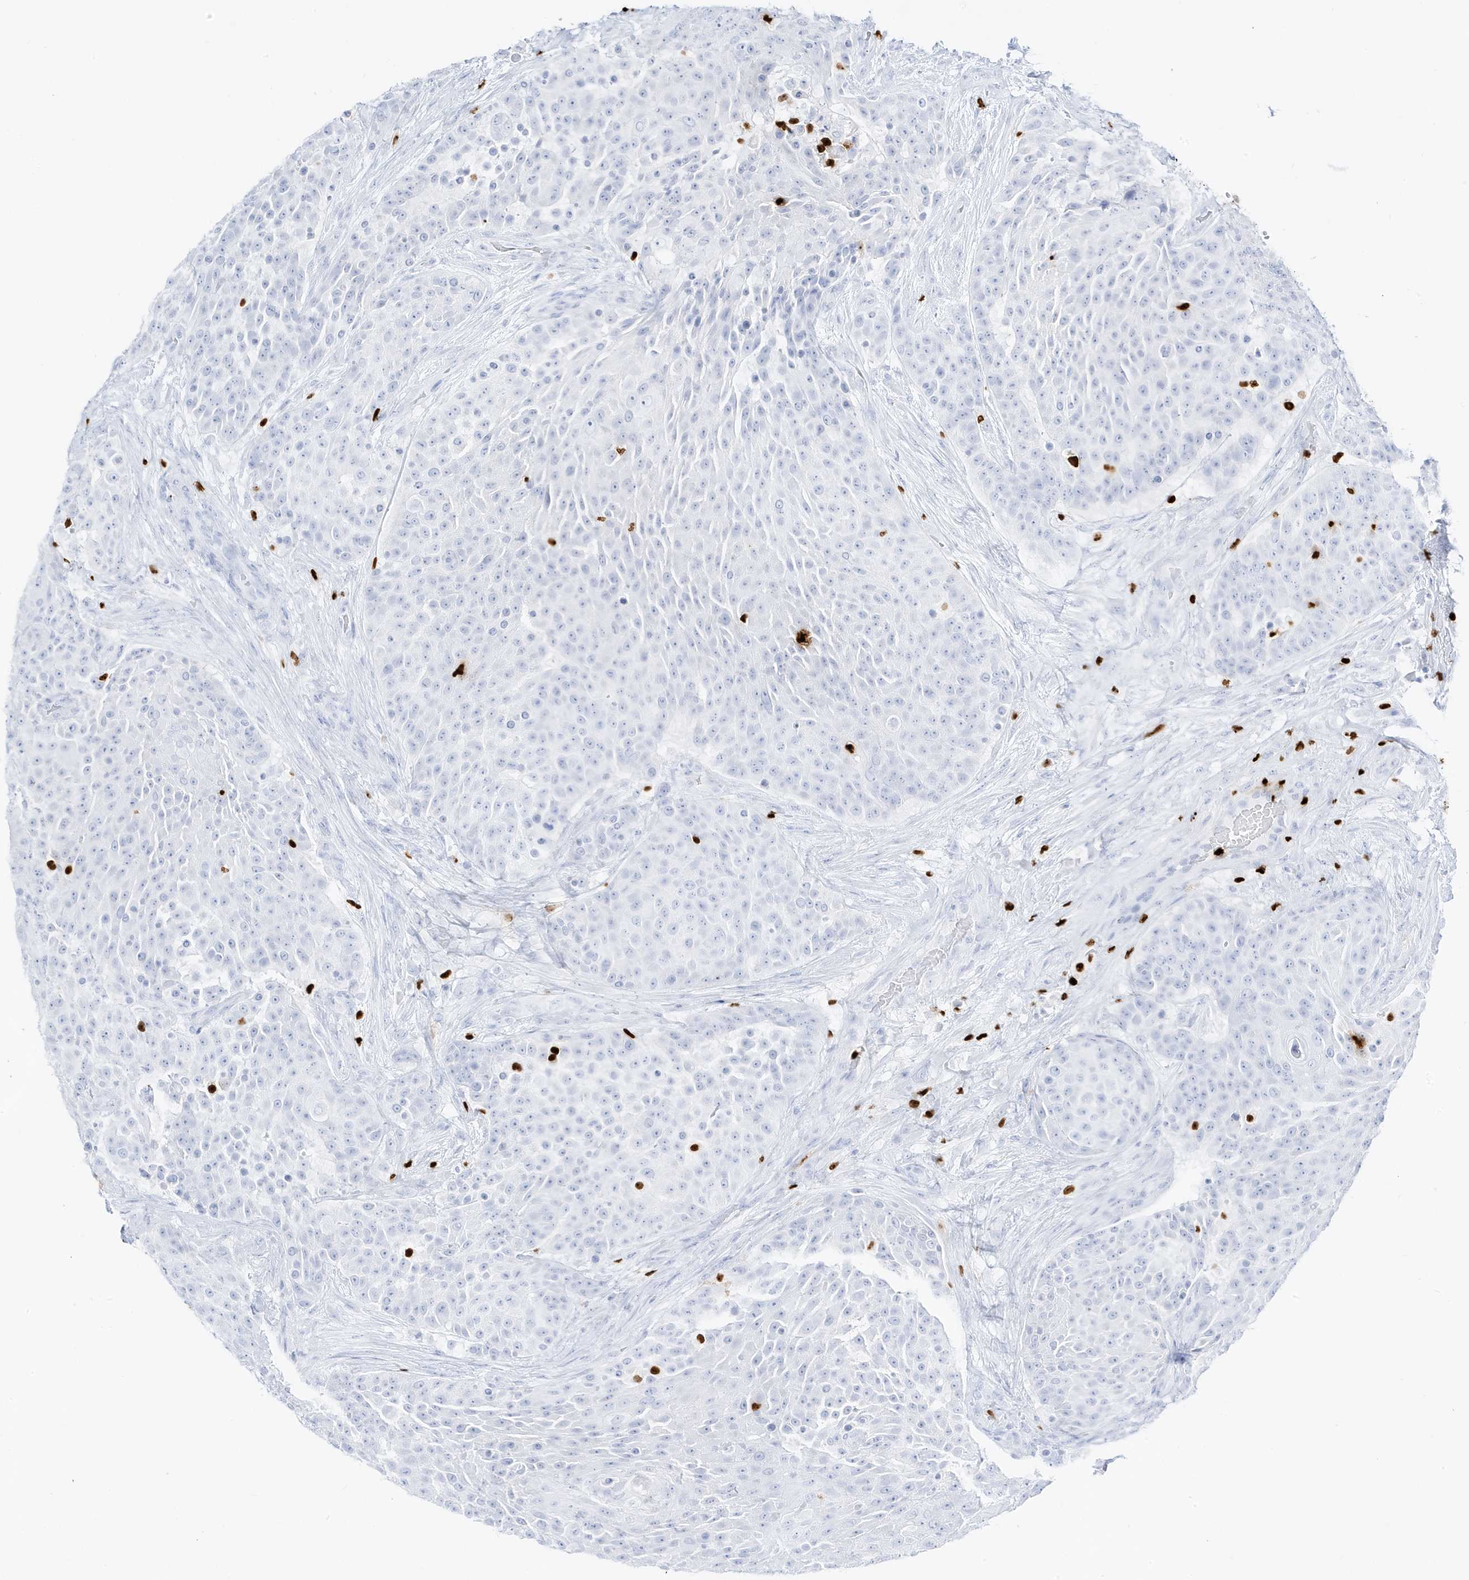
{"staining": {"intensity": "negative", "quantity": "none", "location": "none"}, "tissue": "urothelial cancer", "cell_type": "Tumor cells", "image_type": "cancer", "snomed": [{"axis": "morphology", "description": "Urothelial carcinoma, High grade"}, {"axis": "topography", "description": "Urinary bladder"}], "caption": "Immunohistochemistry image of neoplastic tissue: high-grade urothelial carcinoma stained with DAB (3,3'-diaminobenzidine) reveals no significant protein positivity in tumor cells.", "gene": "MNDA", "patient": {"sex": "female", "age": 63}}